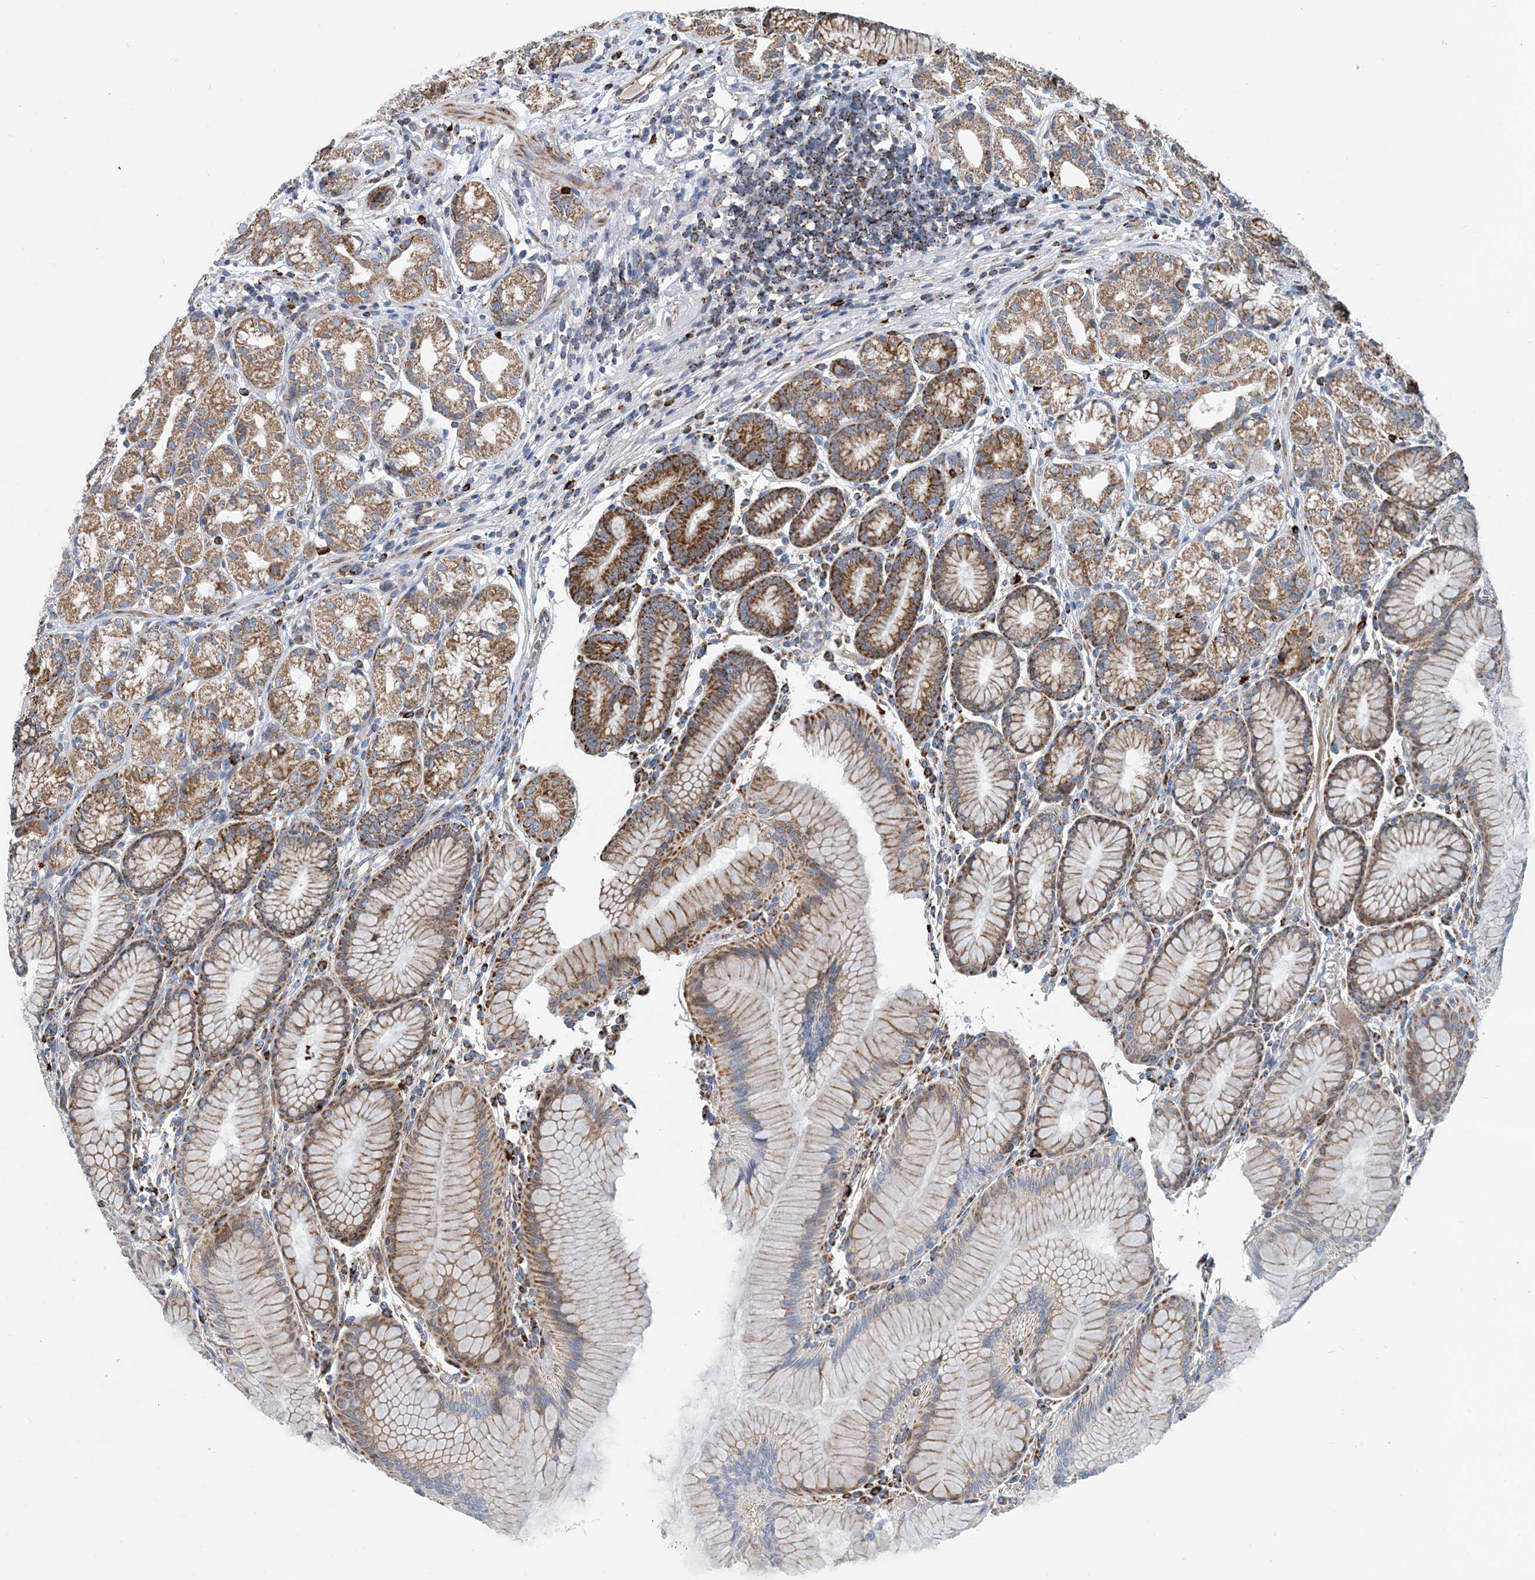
{"staining": {"intensity": "moderate", "quantity": ">75%", "location": "cytoplasmic/membranous"}, "tissue": "stomach", "cell_type": "Glandular cells", "image_type": "normal", "snomed": [{"axis": "morphology", "description": "Normal tissue, NOS"}, {"axis": "topography", "description": "Stomach"}], "caption": "Brown immunohistochemical staining in normal stomach displays moderate cytoplasmic/membranous expression in about >75% of glandular cells. Ihc stains the protein of interest in brown and the nuclei are stained blue.", "gene": "PCDHGA1", "patient": {"sex": "female", "age": 57}}